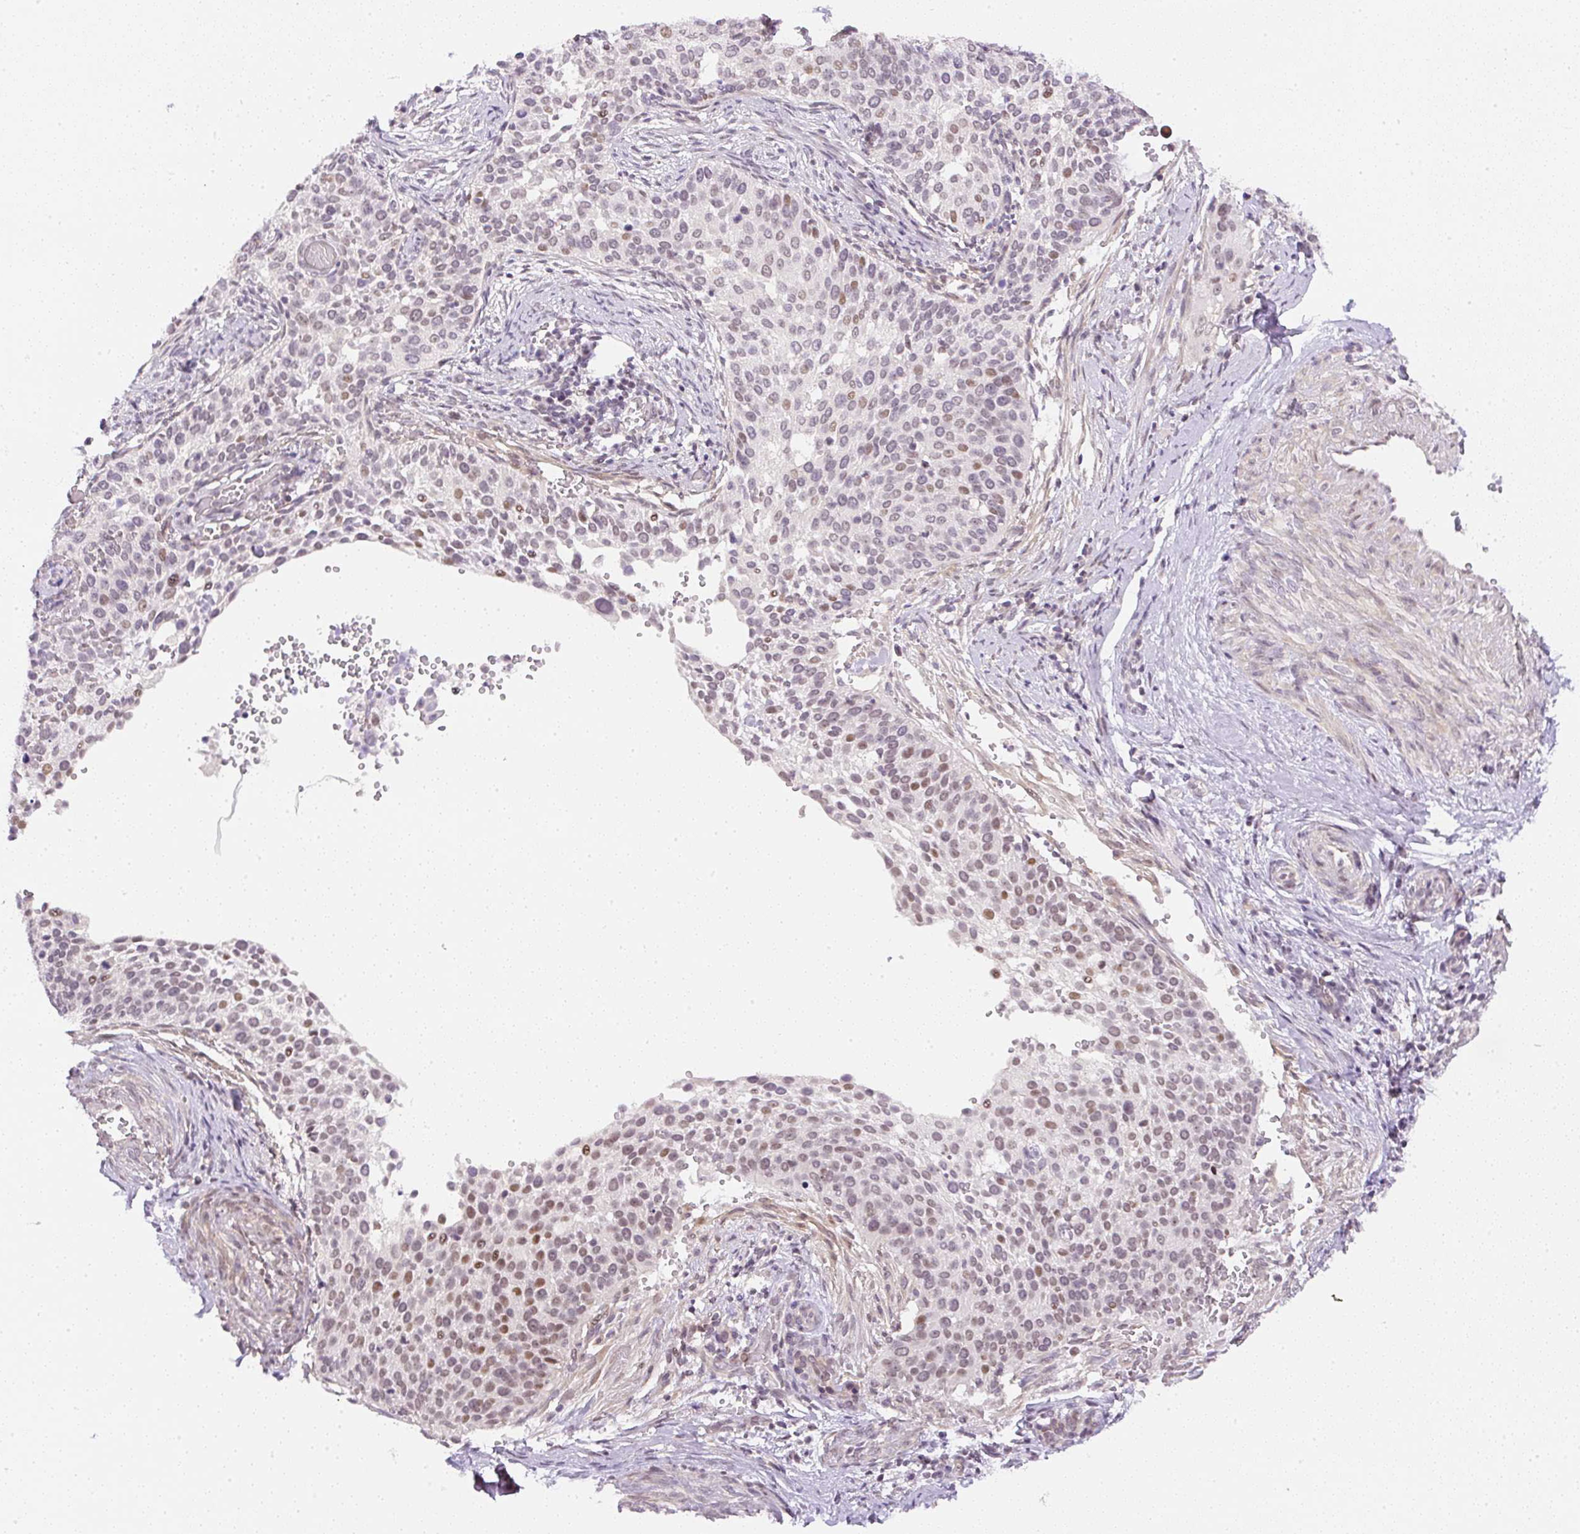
{"staining": {"intensity": "weak", "quantity": "25%-75%", "location": "nuclear"}, "tissue": "cervical cancer", "cell_type": "Tumor cells", "image_type": "cancer", "snomed": [{"axis": "morphology", "description": "Squamous cell carcinoma, NOS"}, {"axis": "topography", "description": "Cervix"}], "caption": "Immunohistochemistry (IHC) of cervical cancer (squamous cell carcinoma) shows low levels of weak nuclear positivity in about 25%-75% of tumor cells. The staining was performed using DAB (3,3'-diaminobenzidine), with brown indicating positive protein expression. Nuclei are stained blue with hematoxylin.", "gene": "DPPA4", "patient": {"sex": "female", "age": 44}}